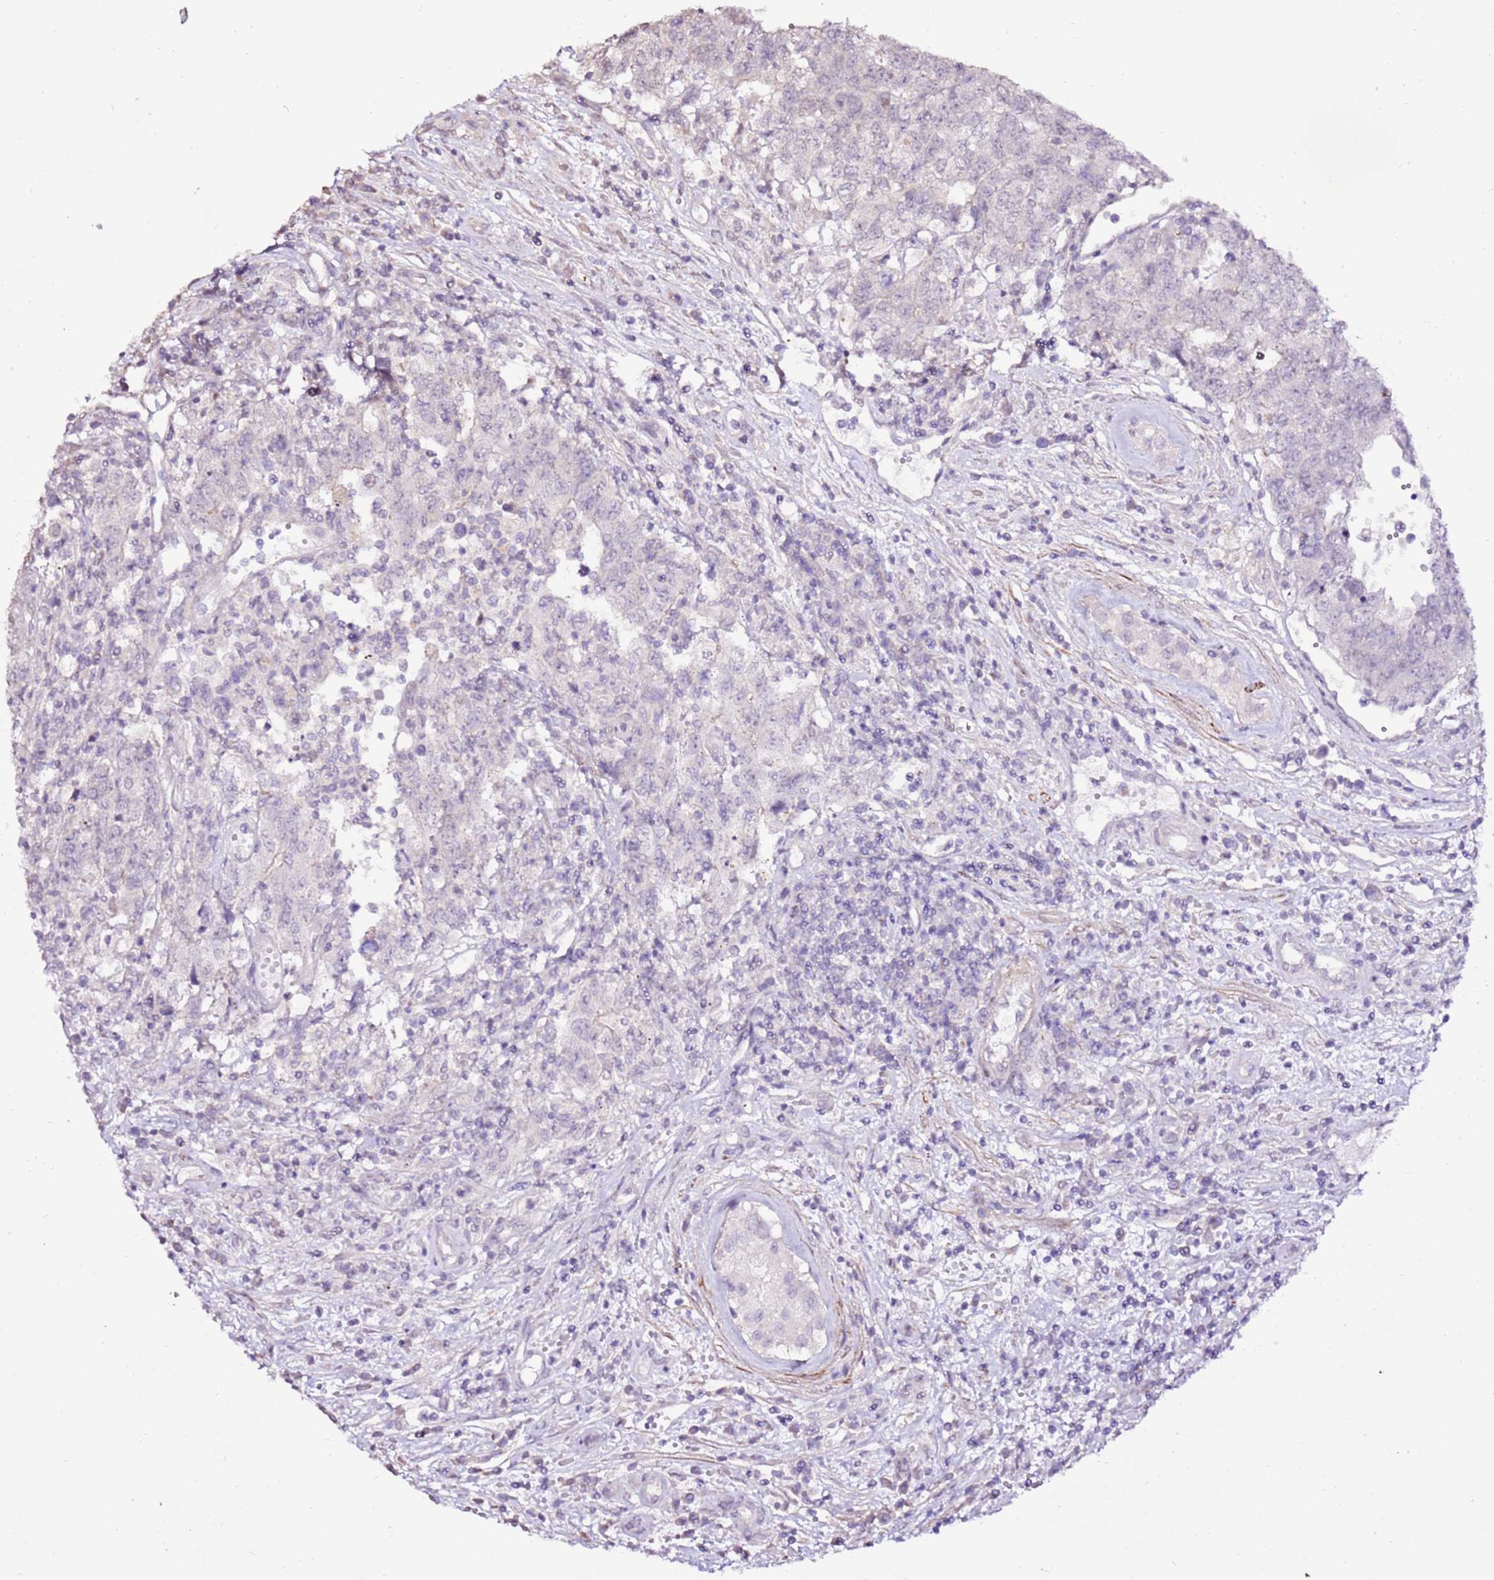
{"staining": {"intensity": "negative", "quantity": "none", "location": "none"}, "tissue": "testis cancer", "cell_type": "Tumor cells", "image_type": "cancer", "snomed": [{"axis": "morphology", "description": "Carcinoma, Embryonal, NOS"}, {"axis": "topography", "description": "Testis"}], "caption": "High power microscopy photomicrograph of an IHC micrograph of testis cancer, revealing no significant expression in tumor cells.", "gene": "ART5", "patient": {"sex": "male", "age": 34}}